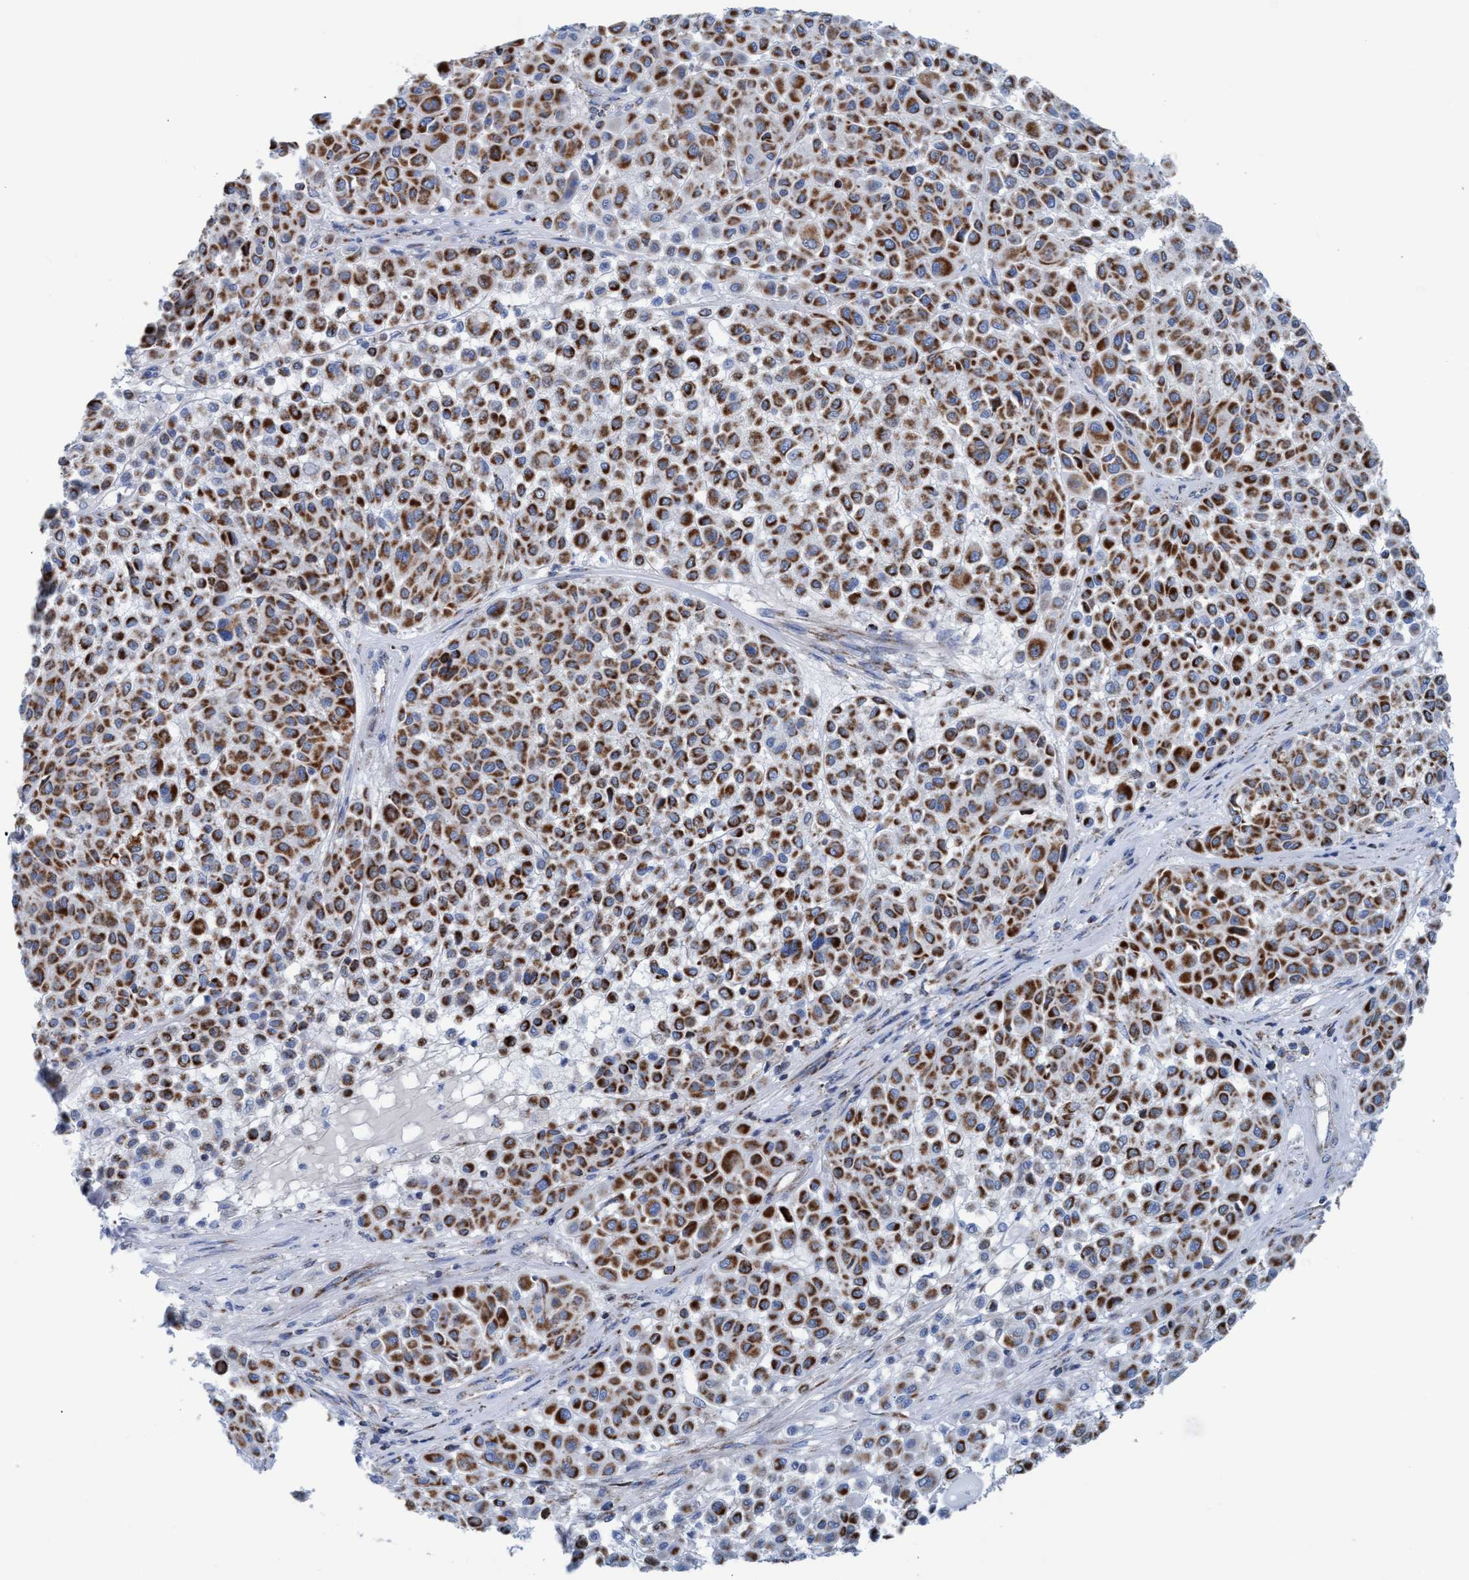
{"staining": {"intensity": "strong", "quantity": ">75%", "location": "cytoplasmic/membranous"}, "tissue": "melanoma", "cell_type": "Tumor cells", "image_type": "cancer", "snomed": [{"axis": "morphology", "description": "Malignant melanoma, Metastatic site"}, {"axis": "topography", "description": "Soft tissue"}], "caption": "The photomicrograph demonstrates a brown stain indicating the presence of a protein in the cytoplasmic/membranous of tumor cells in malignant melanoma (metastatic site).", "gene": "GGA3", "patient": {"sex": "male", "age": 41}}